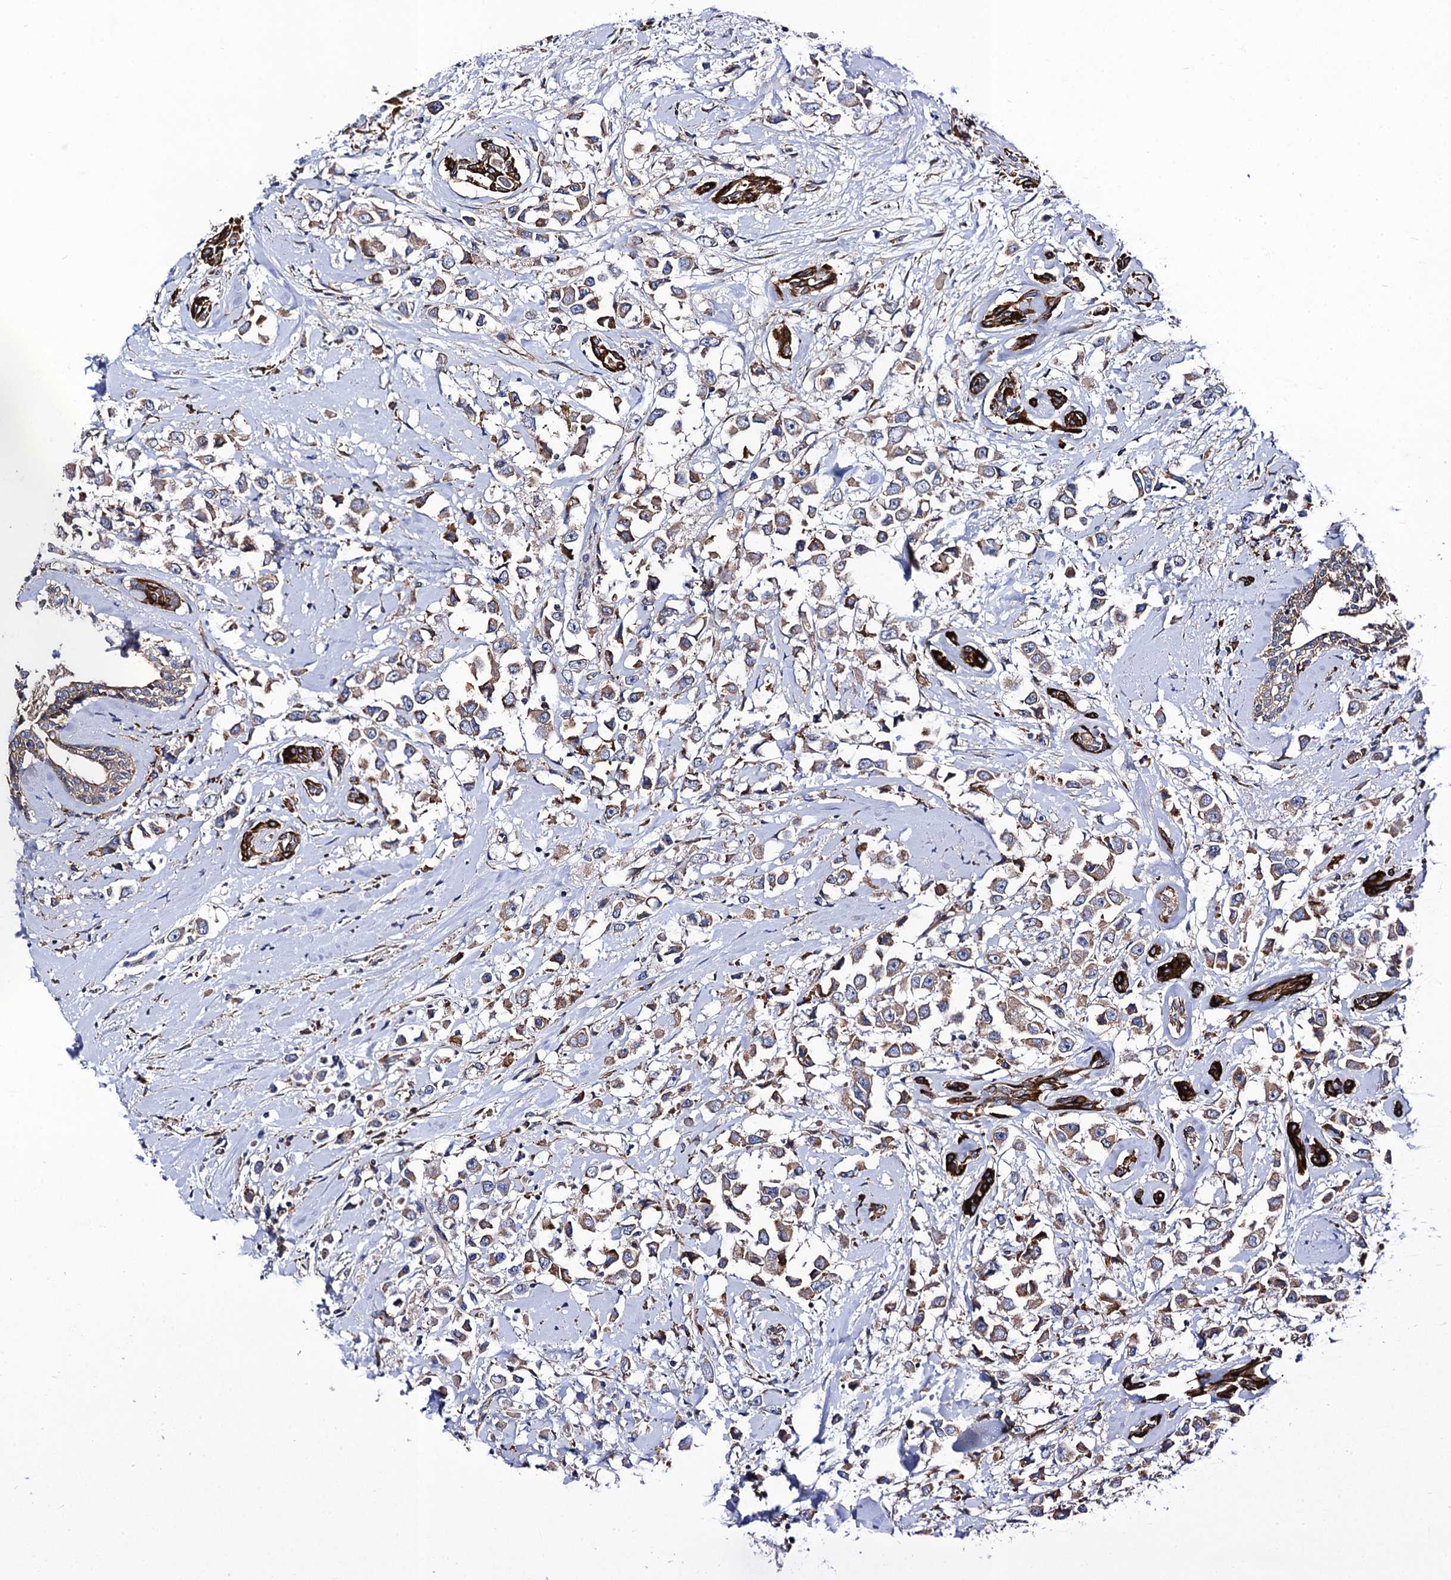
{"staining": {"intensity": "moderate", "quantity": ">75%", "location": "cytoplasmic/membranous"}, "tissue": "breast cancer", "cell_type": "Tumor cells", "image_type": "cancer", "snomed": [{"axis": "morphology", "description": "Duct carcinoma"}, {"axis": "topography", "description": "Breast"}], "caption": "Protein staining of breast intraductal carcinoma tissue exhibits moderate cytoplasmic/membranous expression in approximately >75% of tumor cells.", "gene": "PGLS", "patient": {"sex": "female", "age": 87}}